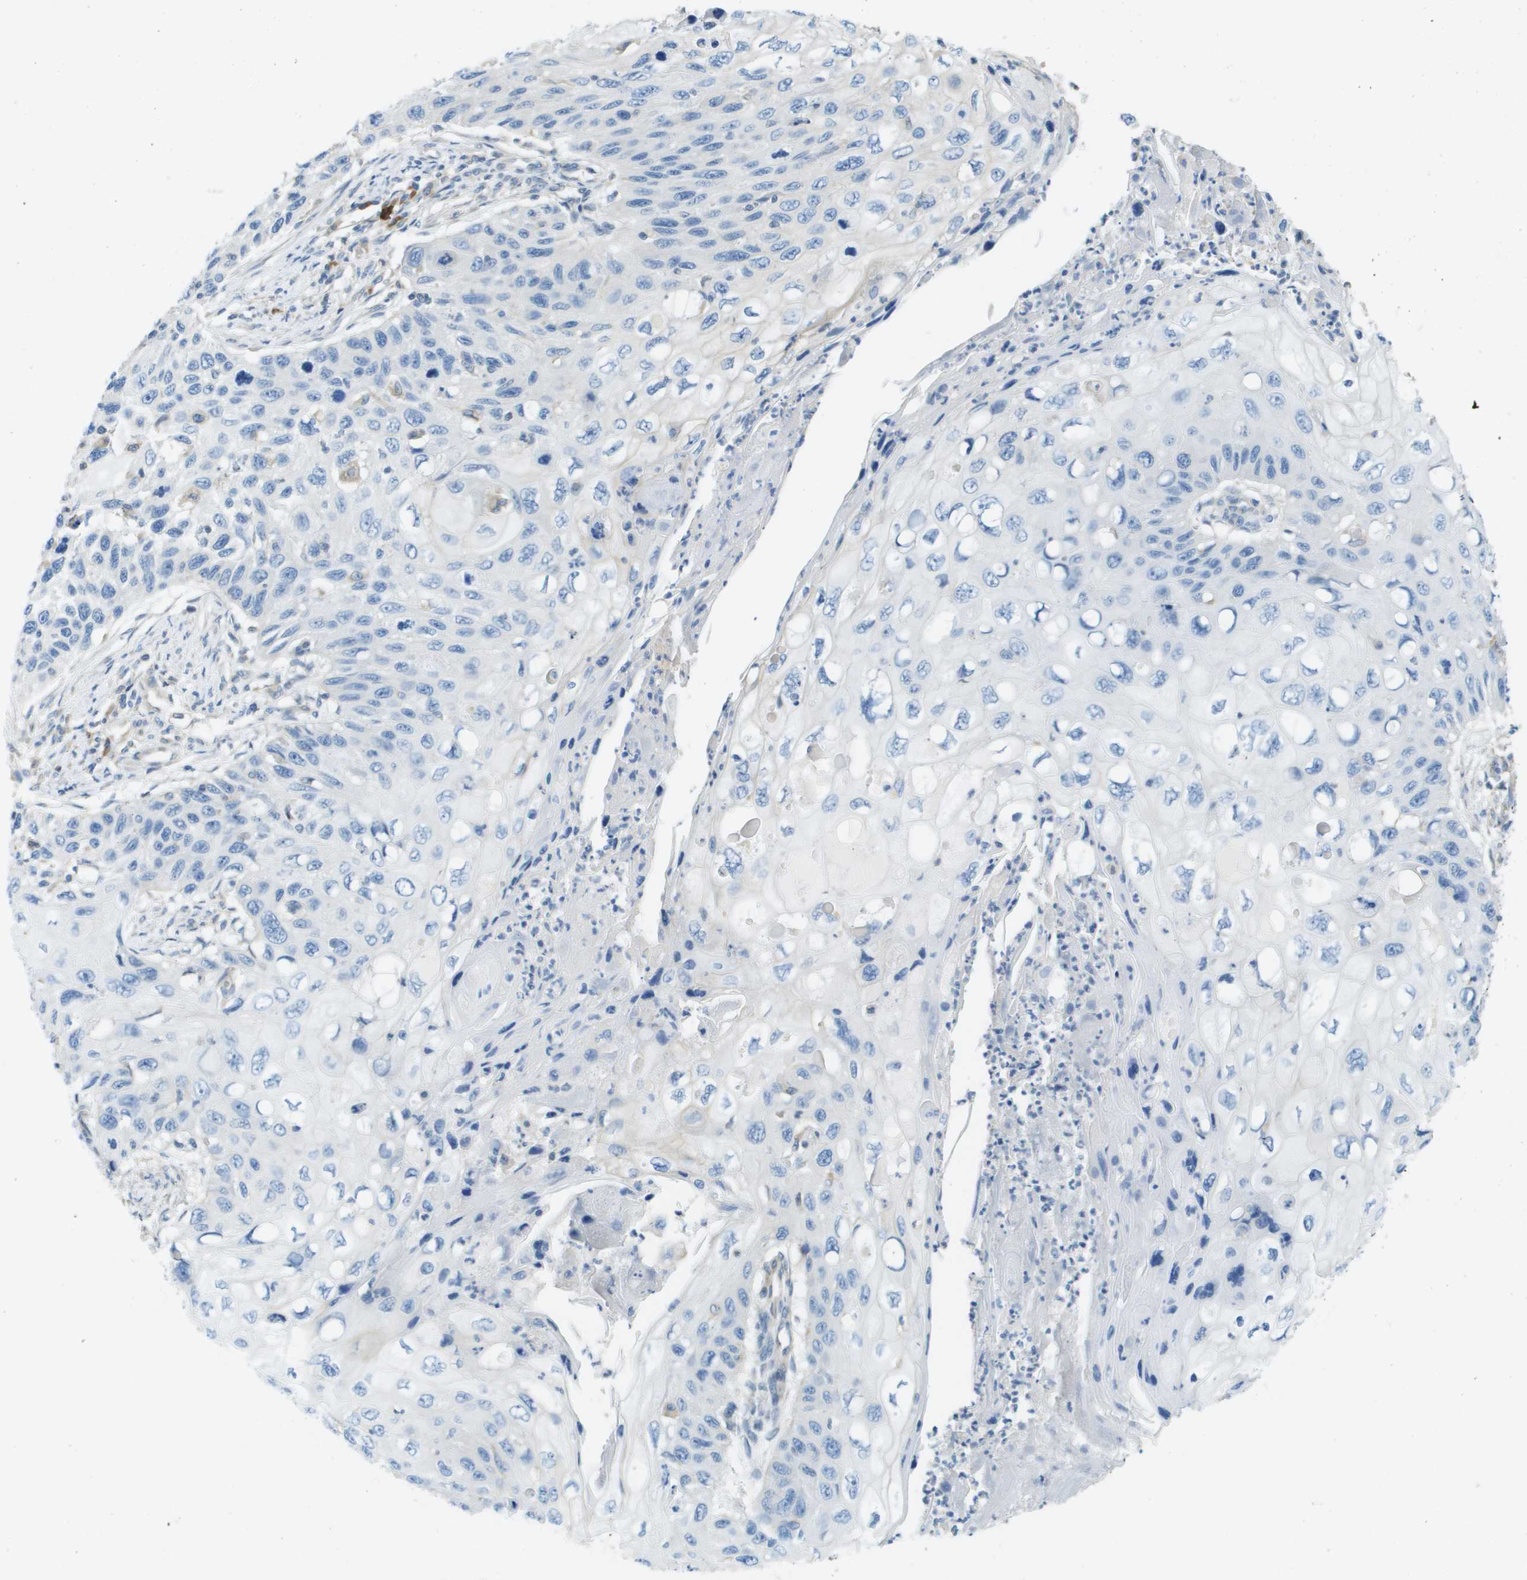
{"staining": {"intensity": "negative", "quantity": "none", "location": "none"}, "tissue": "cervical cancer", "cell_type": "Tumor cells", "image_type": "cancer", "snomed": [{"axis": "morphology", "description": "Squamous cell carcinoma, NOS"}, {"axis": "topography", "description": "Cervix"}], "caption": "Tumor cells show no significant staining in cervical squamous cell carcinoma. (DAB (3,3'-diaminobenzidine) immunohistochemistry with hematoxylin counter stain).", "gene": "DNAJB11", "patient": {"sex": "female", "age": 70}}